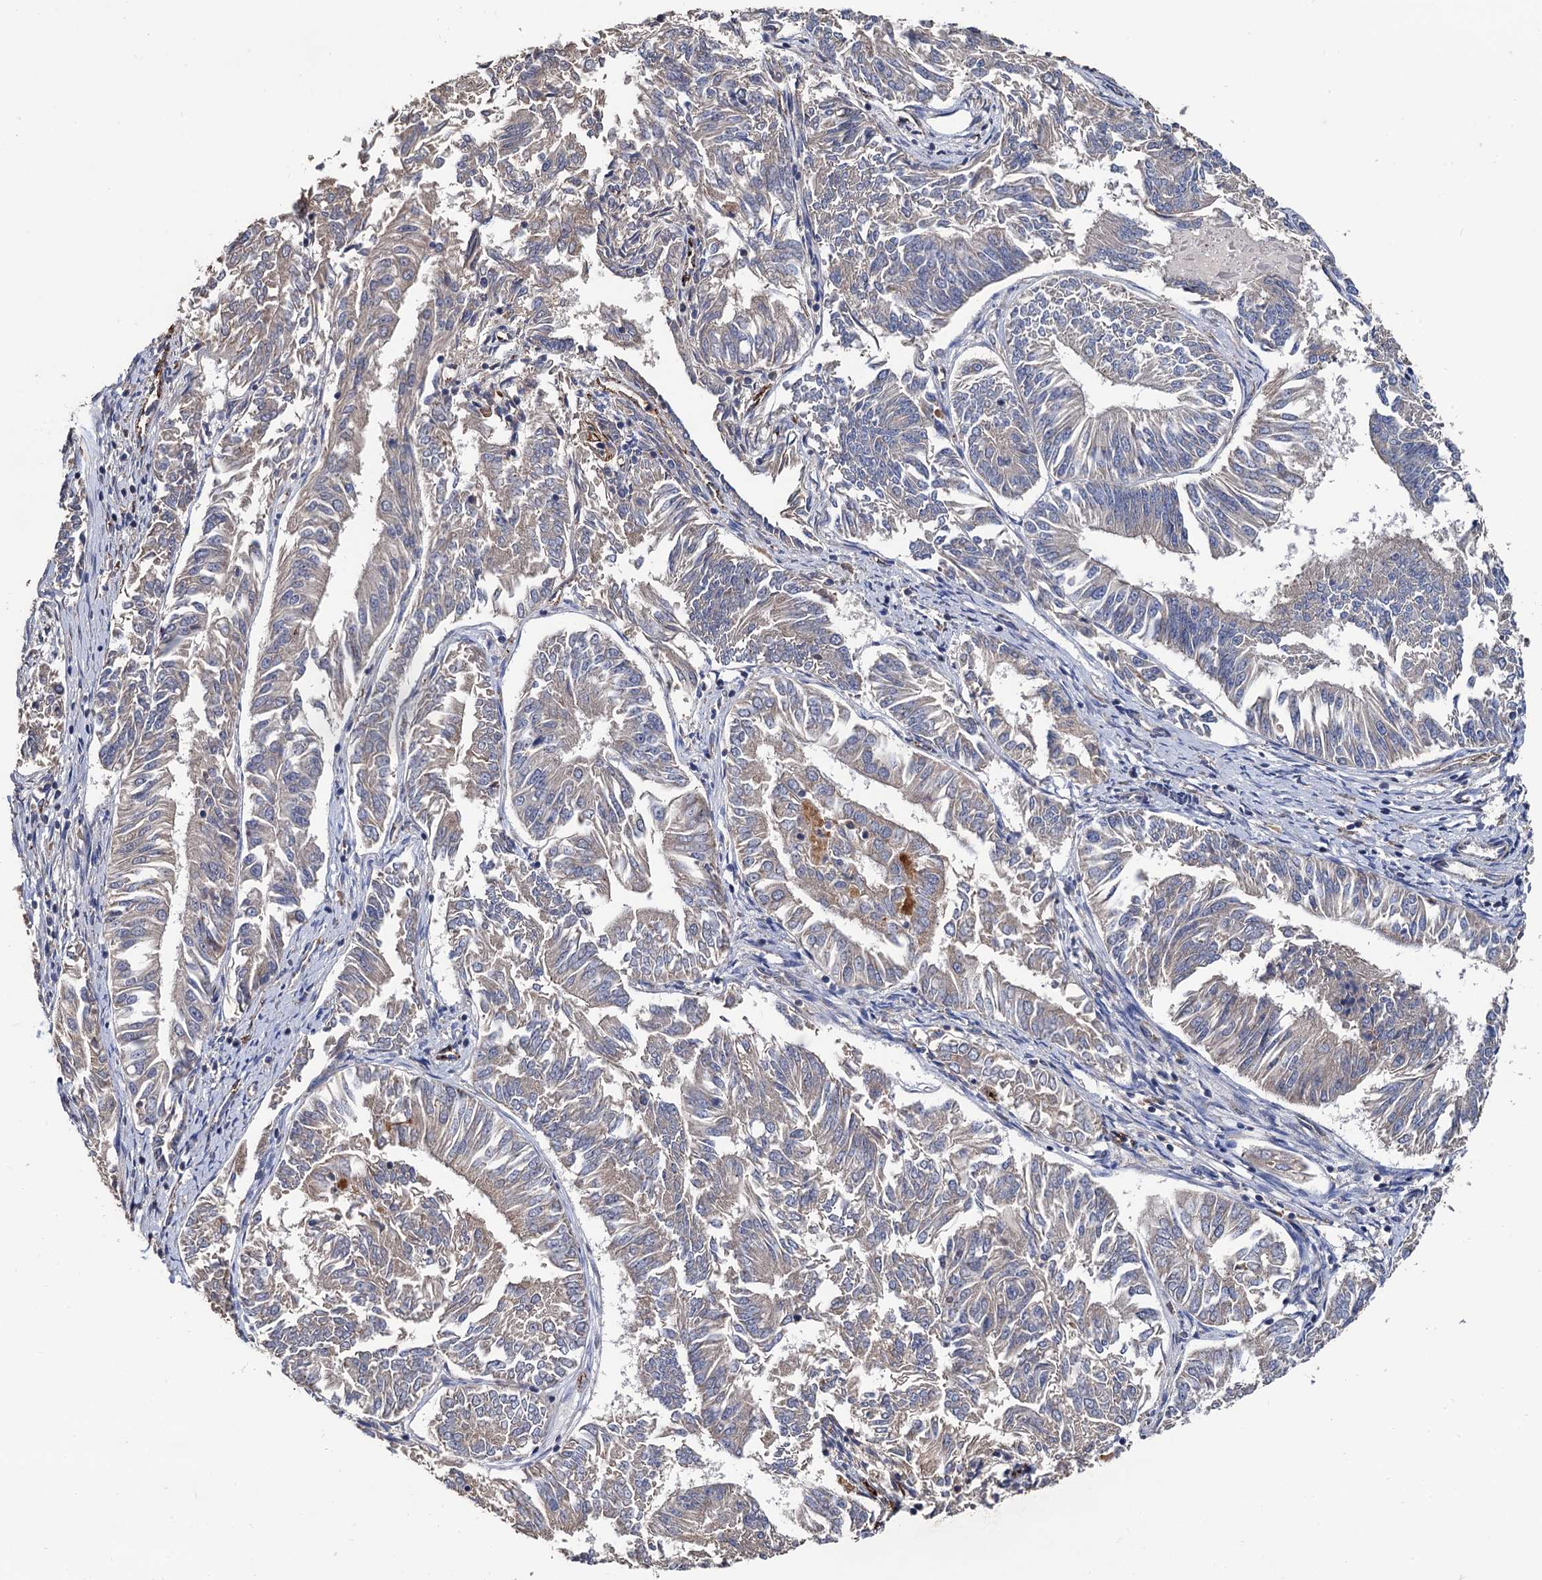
{"staining": {"intensity": "weak", "quantity": "<25%", "location": "cytoplasmic/membranous"}, "tissue": "endometrial cancer", "cell_type": "Tumor cells", "image_type": "cancer", "snomed": [{"axis": "morphology", "description": "Adenocarcinoma, NOS"}, {"axis": "topography", "description": "Endometrium"}], "caption": "This is a micrograph of IHC staining of adenocarcinoma (endometrial), which shows no staining in tumor cells.", "gene": "RASSF1", "patient": {"sex": "female", "age": 58}}